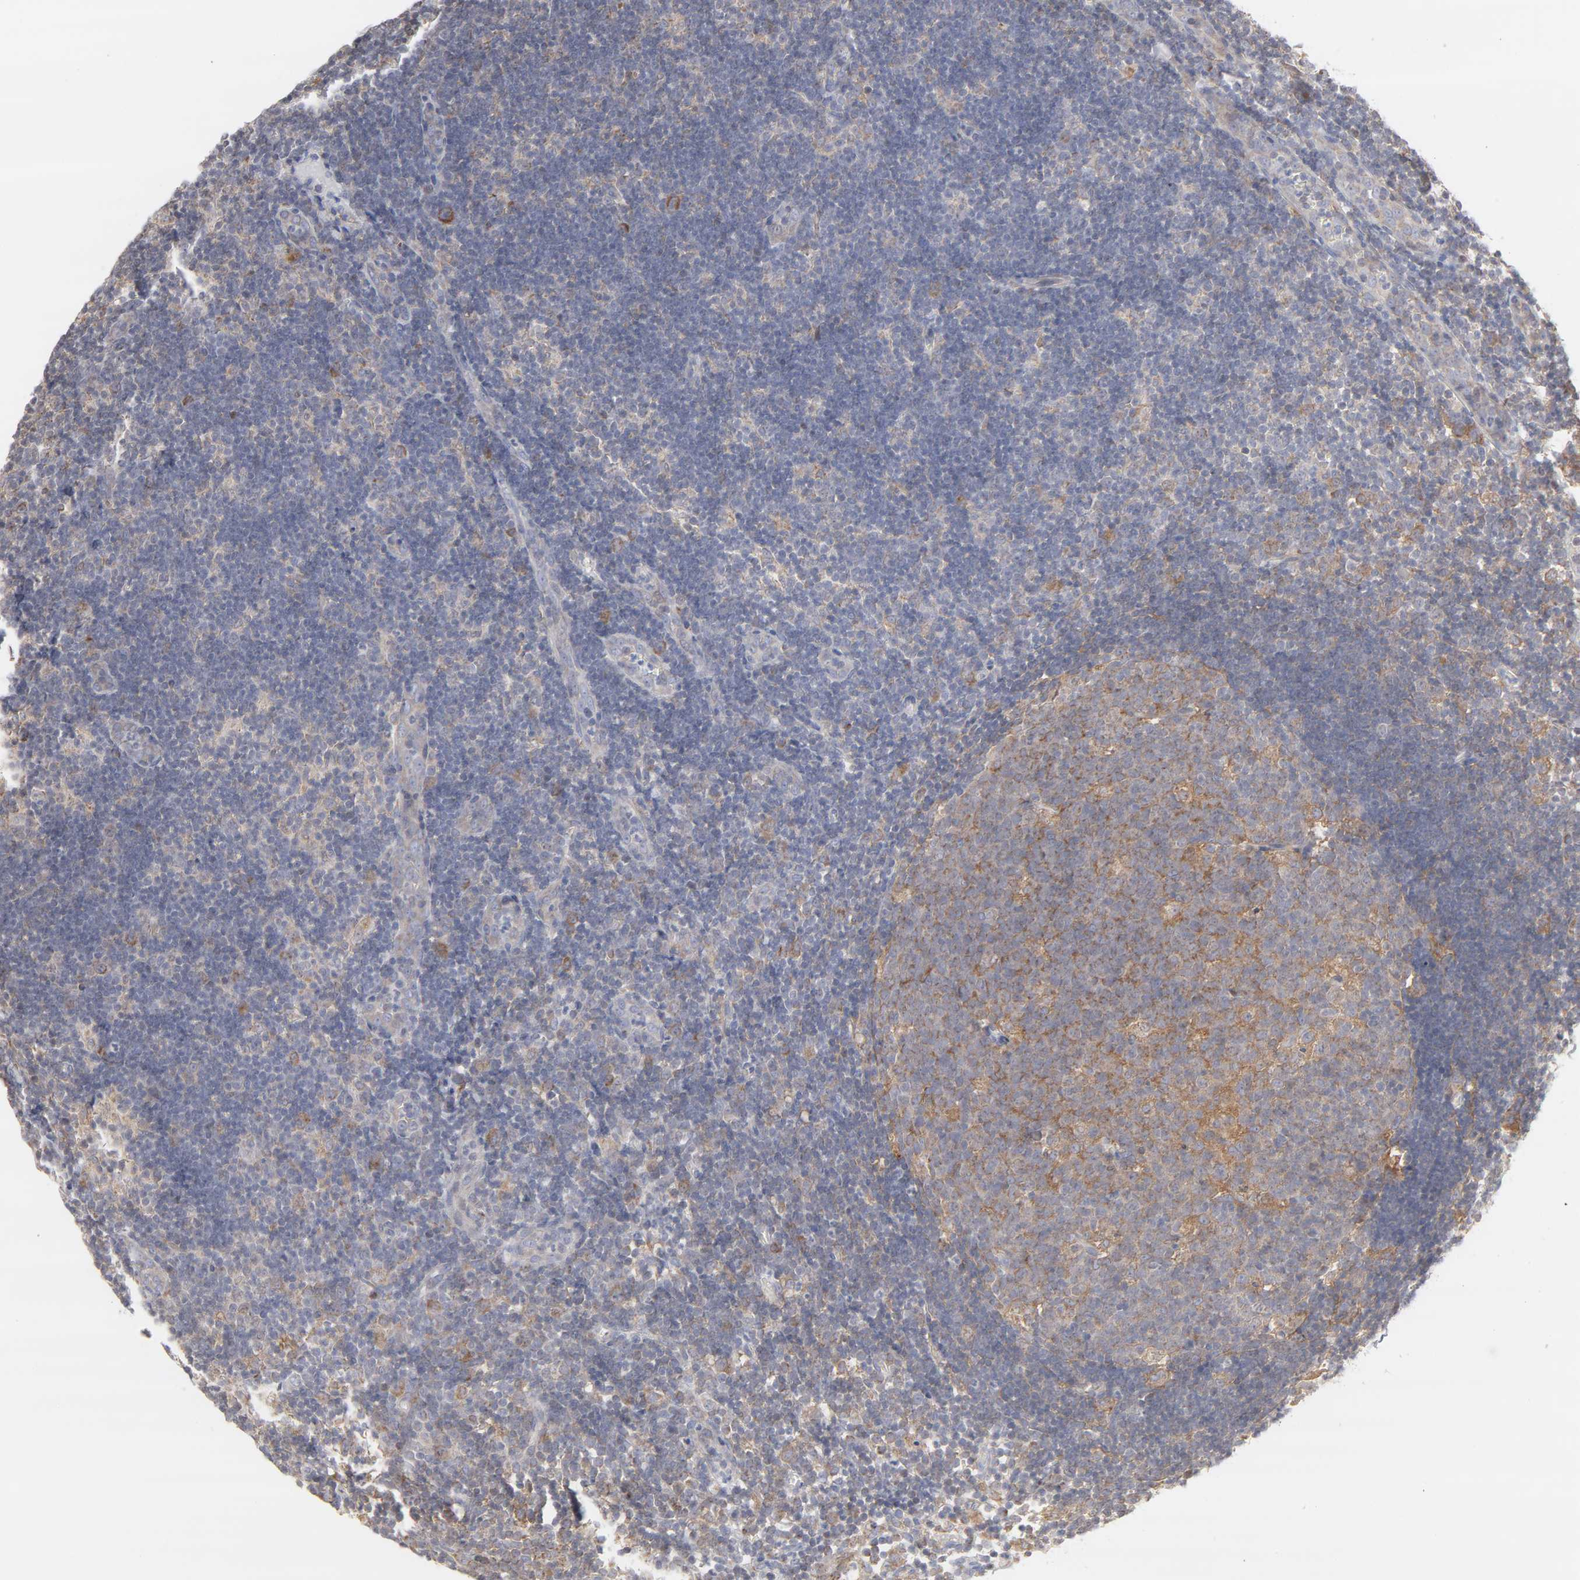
{"staining": {"intensity": "weak", "quantity": ">75%", "location": "cytoplasmic/membranous"}, "tissue": "lymph node", "cell_type": "Germinal center cells", "image_type": "normal", "snomed": [{"axis": "morphology", "description": "Normal tissue, NOS"}, {"axis": "morphology", "description": "Inflammation, NOS"}, {"axis": "topography", "description": "Lymph node"}, {"axis": "topography", "description": "Salivary gland"}], "caption": "Protein staining exhibits weak cytoplasmic/membranous expression in approximately >75% of germinal center cells in benign lymph node. (Stains: DAB (3,3'-diaminobenzidine) in brown, nuclei in blue, Microscopy: brightfield microscopy at high magnification).", "gene": "PPFIBP2", "patient": {"sex": "male", "age": 3}}